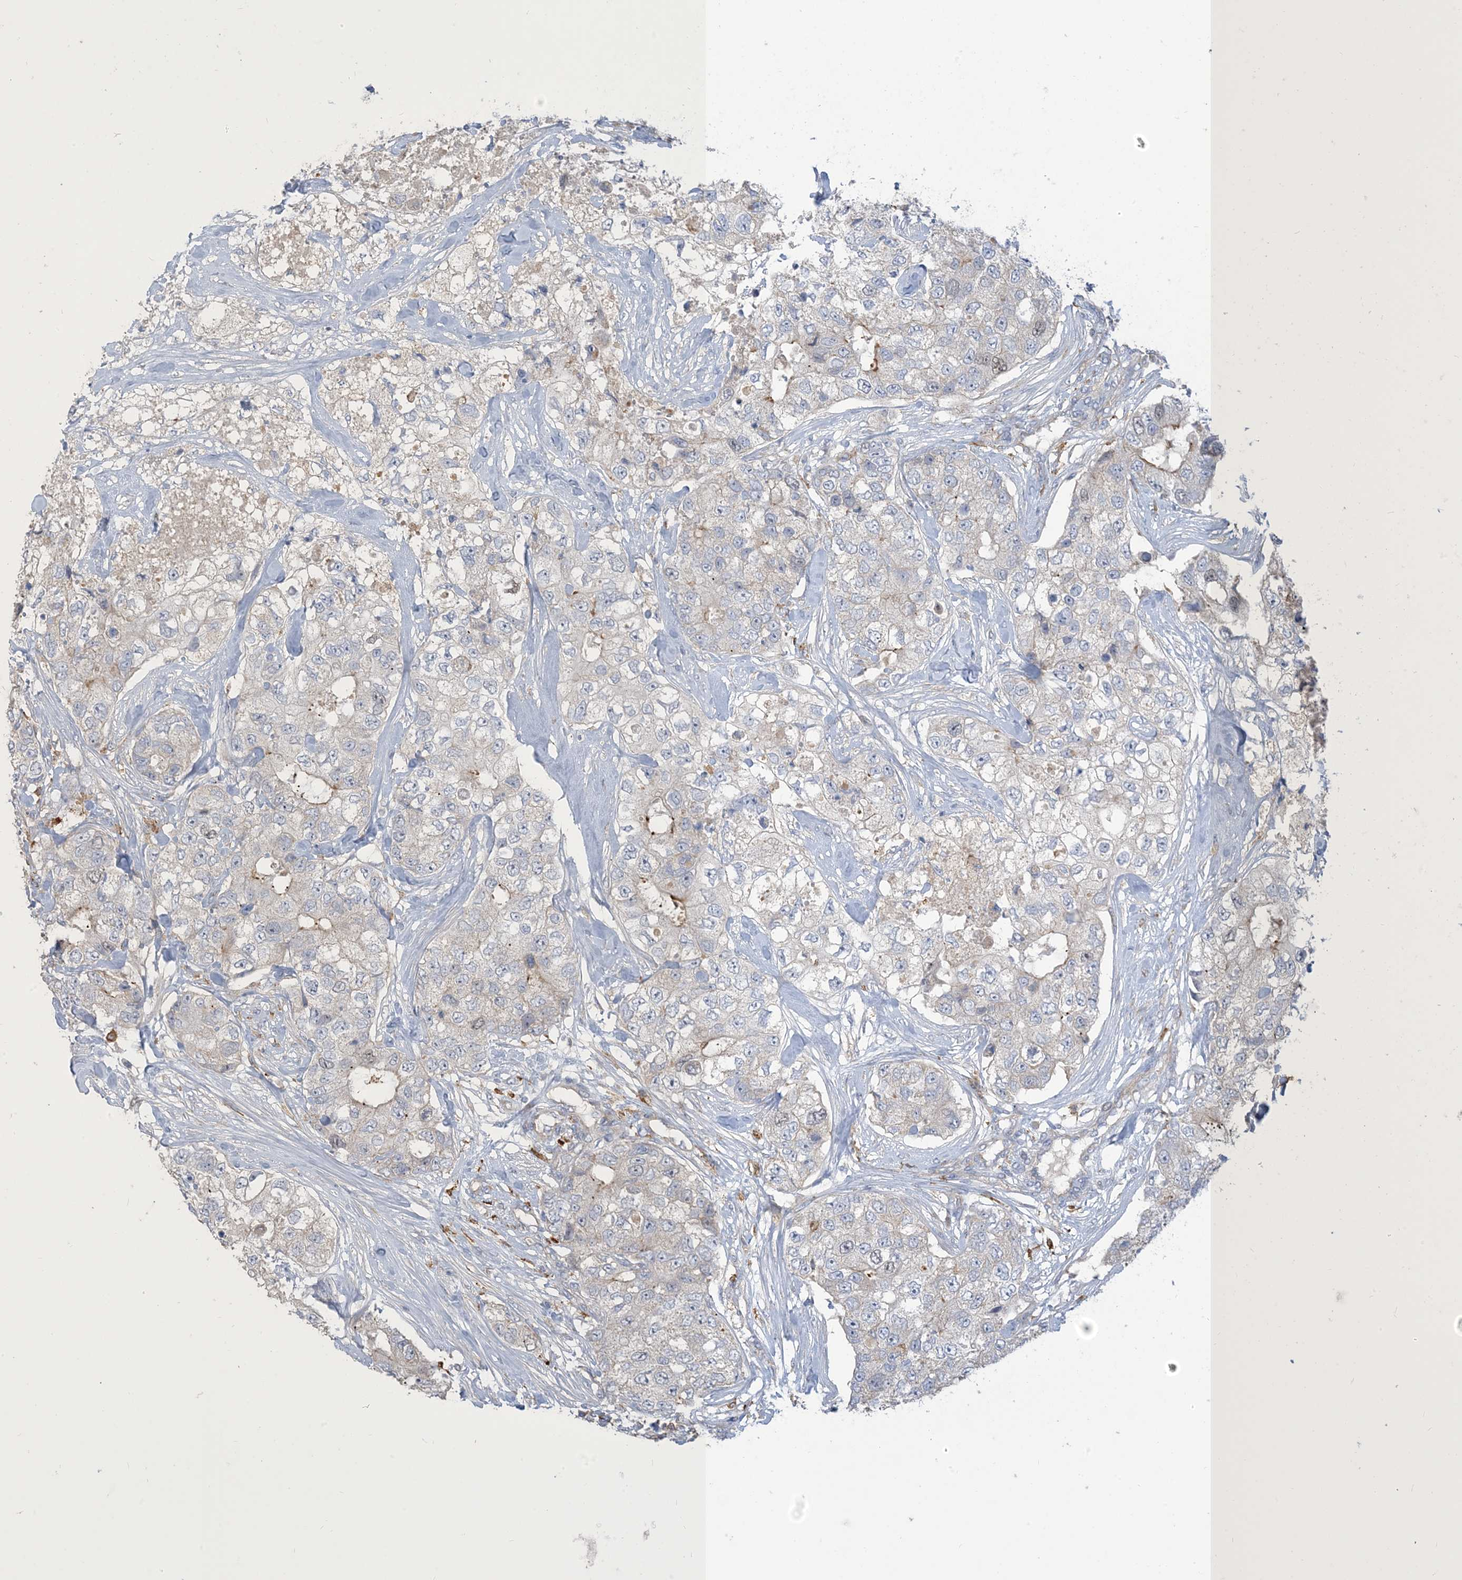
{"staining": {"intensity": "negative", "quantity": "none", "location": "none"}, "tissue": "breast cancer", "cell_type": "Tumor cells", "image_type": "cancer", "snomed": [{"axis": "morphology", "description": "Duct carcinoma"}, {"axis": "topography", "description": "Breast"}], "caption": "Image shows no protein staining in tumor cells of breast invasive ductal carcinoma tissue.", "gene": "PEAR1", "patient": {"sex": "female", "age": 62}}